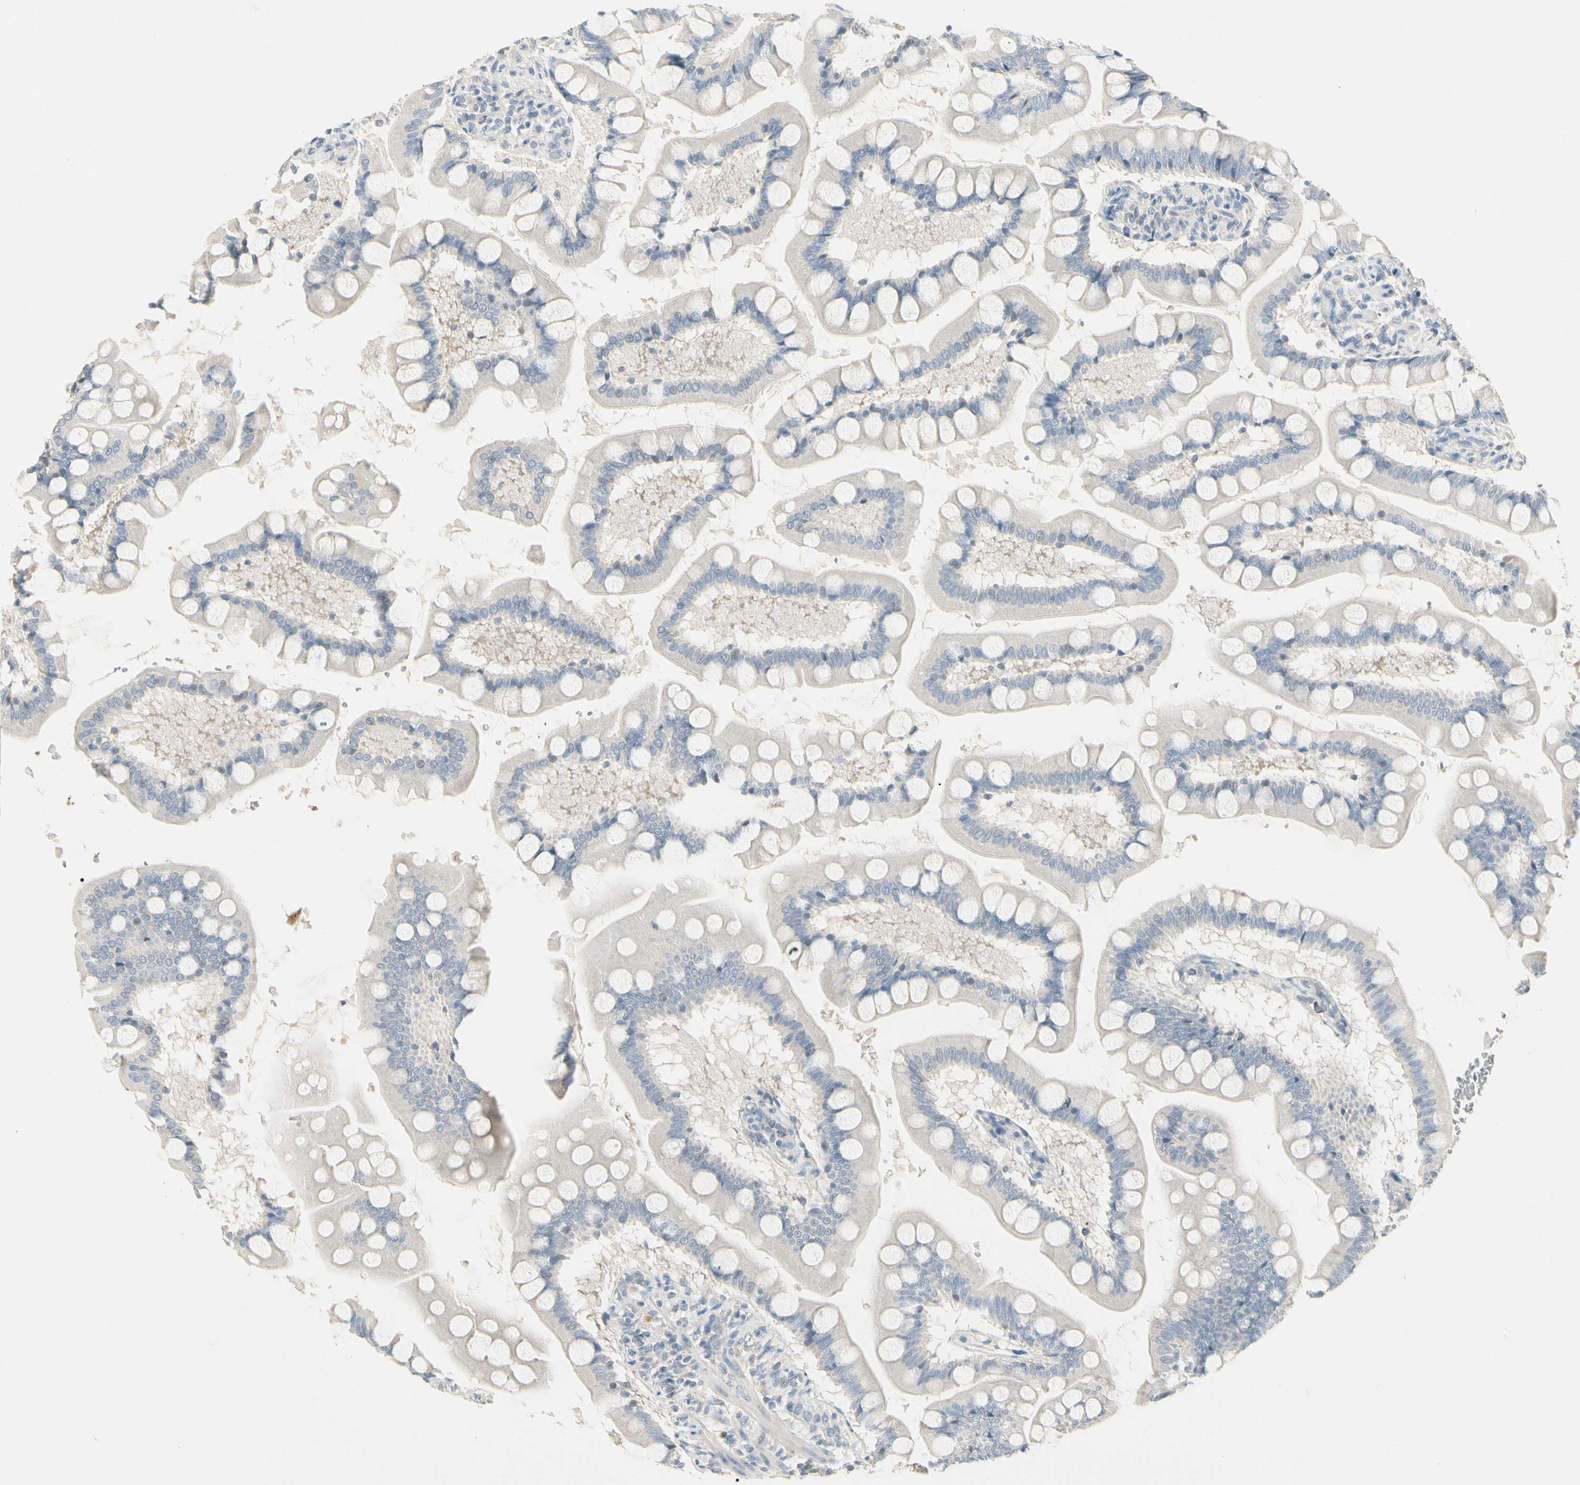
{"staining": {"intensity": "negative", "quantity": "none", "location": "none"}, "tissue": "small intestine", "cell_type": "Glandular cells", "image_type": "normal", "snomed": [{"axis": "morphology", "description": "Normal tissue, NOS"}, {"axis": "topography", "description": "Small intestine"}], "caption": "This is a histopathology image of immunohistochemistry staining of normal small intestine, which shows no positivity in glandular cells.", "gene": "PRSS21", "patient": {"sex": "male", "age": 41}}